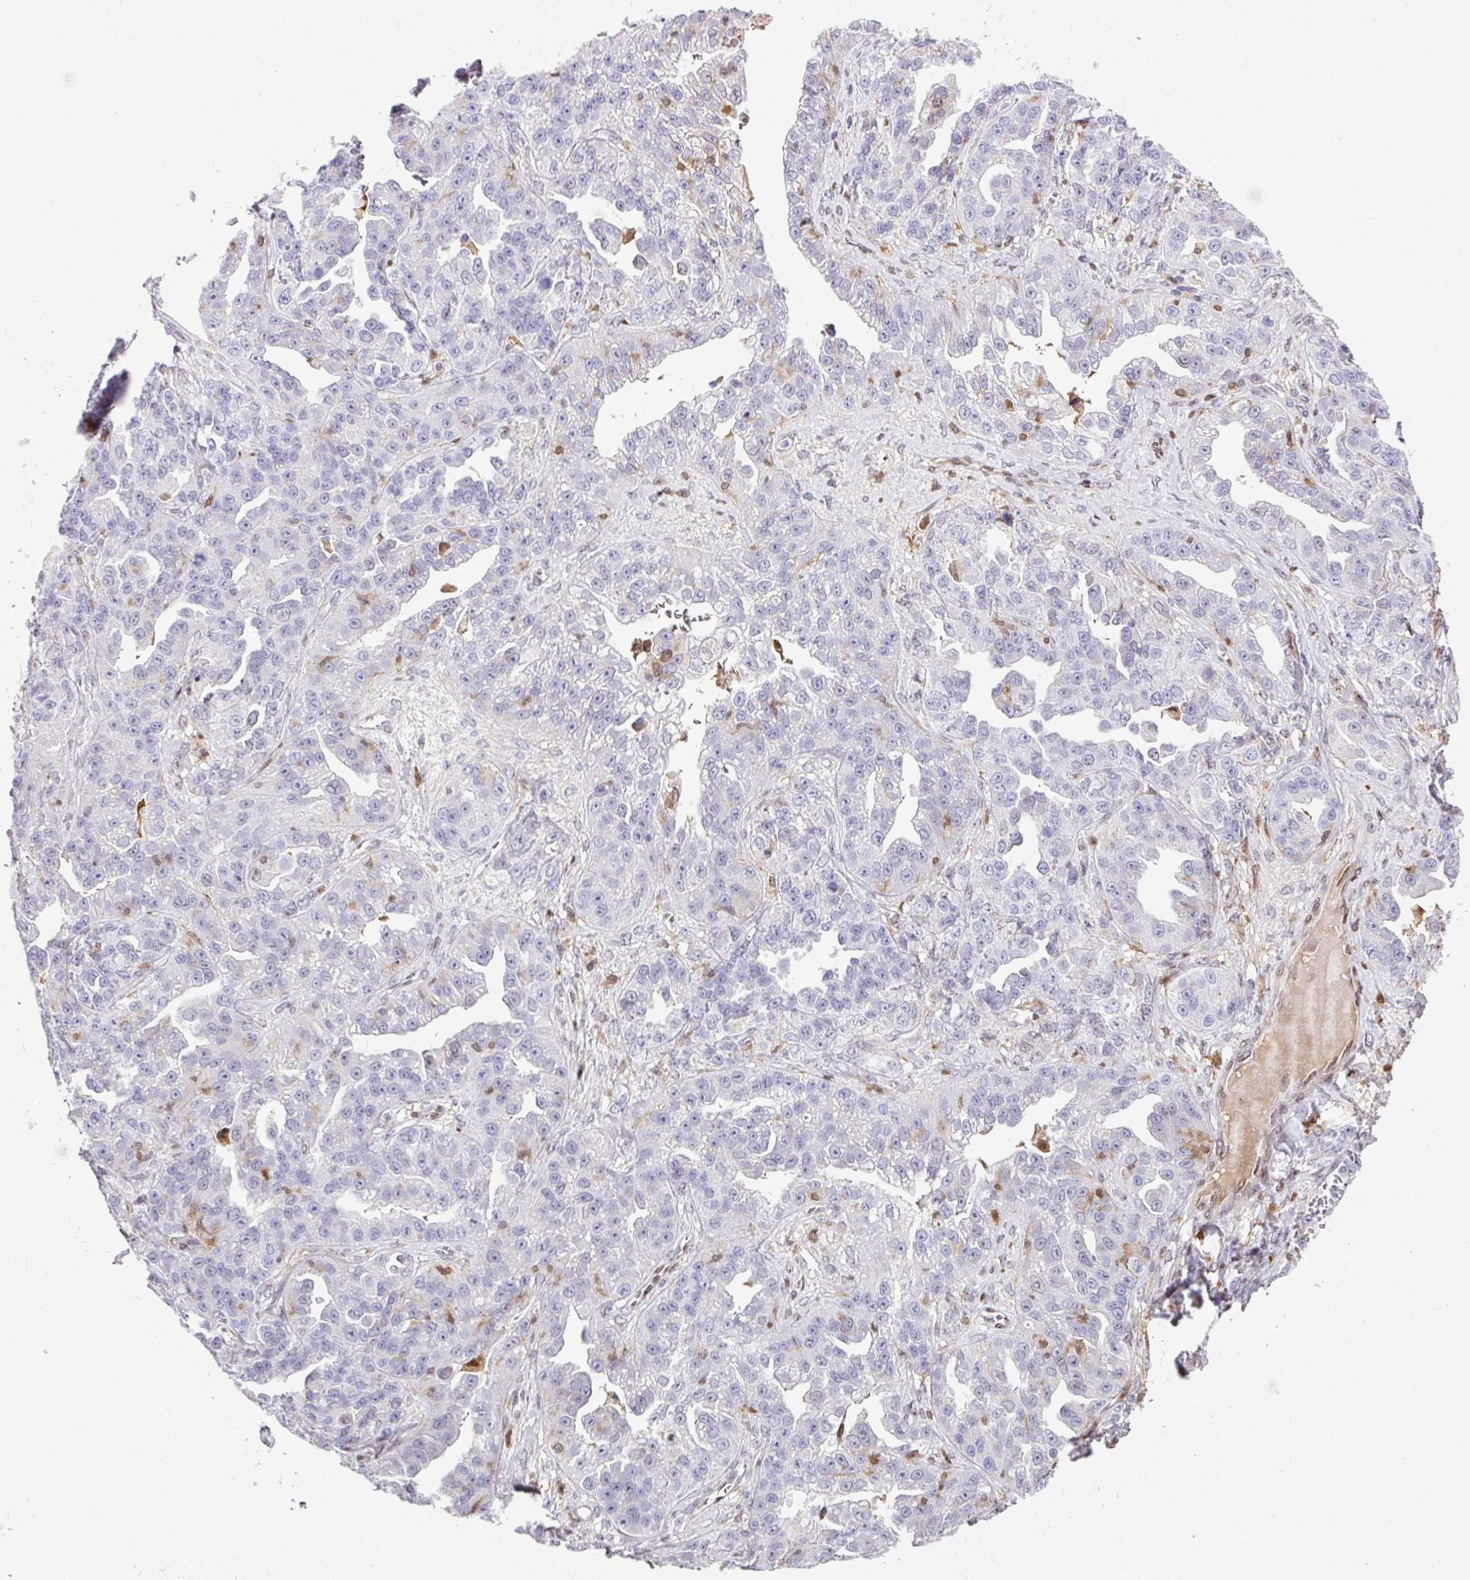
{"staining": {"intensity": "negative", "quantity": "none", "location": "none"}, "tissue": "ovarian cancer", "cell_type": "Tumor cells", "image_type": "cancer", "snomed": [{"axis": "morphology", "description": "Cystadenocarcinoma, serous, NOS"}, {"axis": "topography", "description": "Ovary"}], "caption": "IHC micrograph of human ovarian cancer (serous cystadenocarcinoma) stained for a protein (brown), which shows no staining in tumor cells. (DAB immunohistochemistry visualized using brightfield microscopy, high magnification).", "gene": "PLK1", "patient": {"sex": "female", "age": 75}}